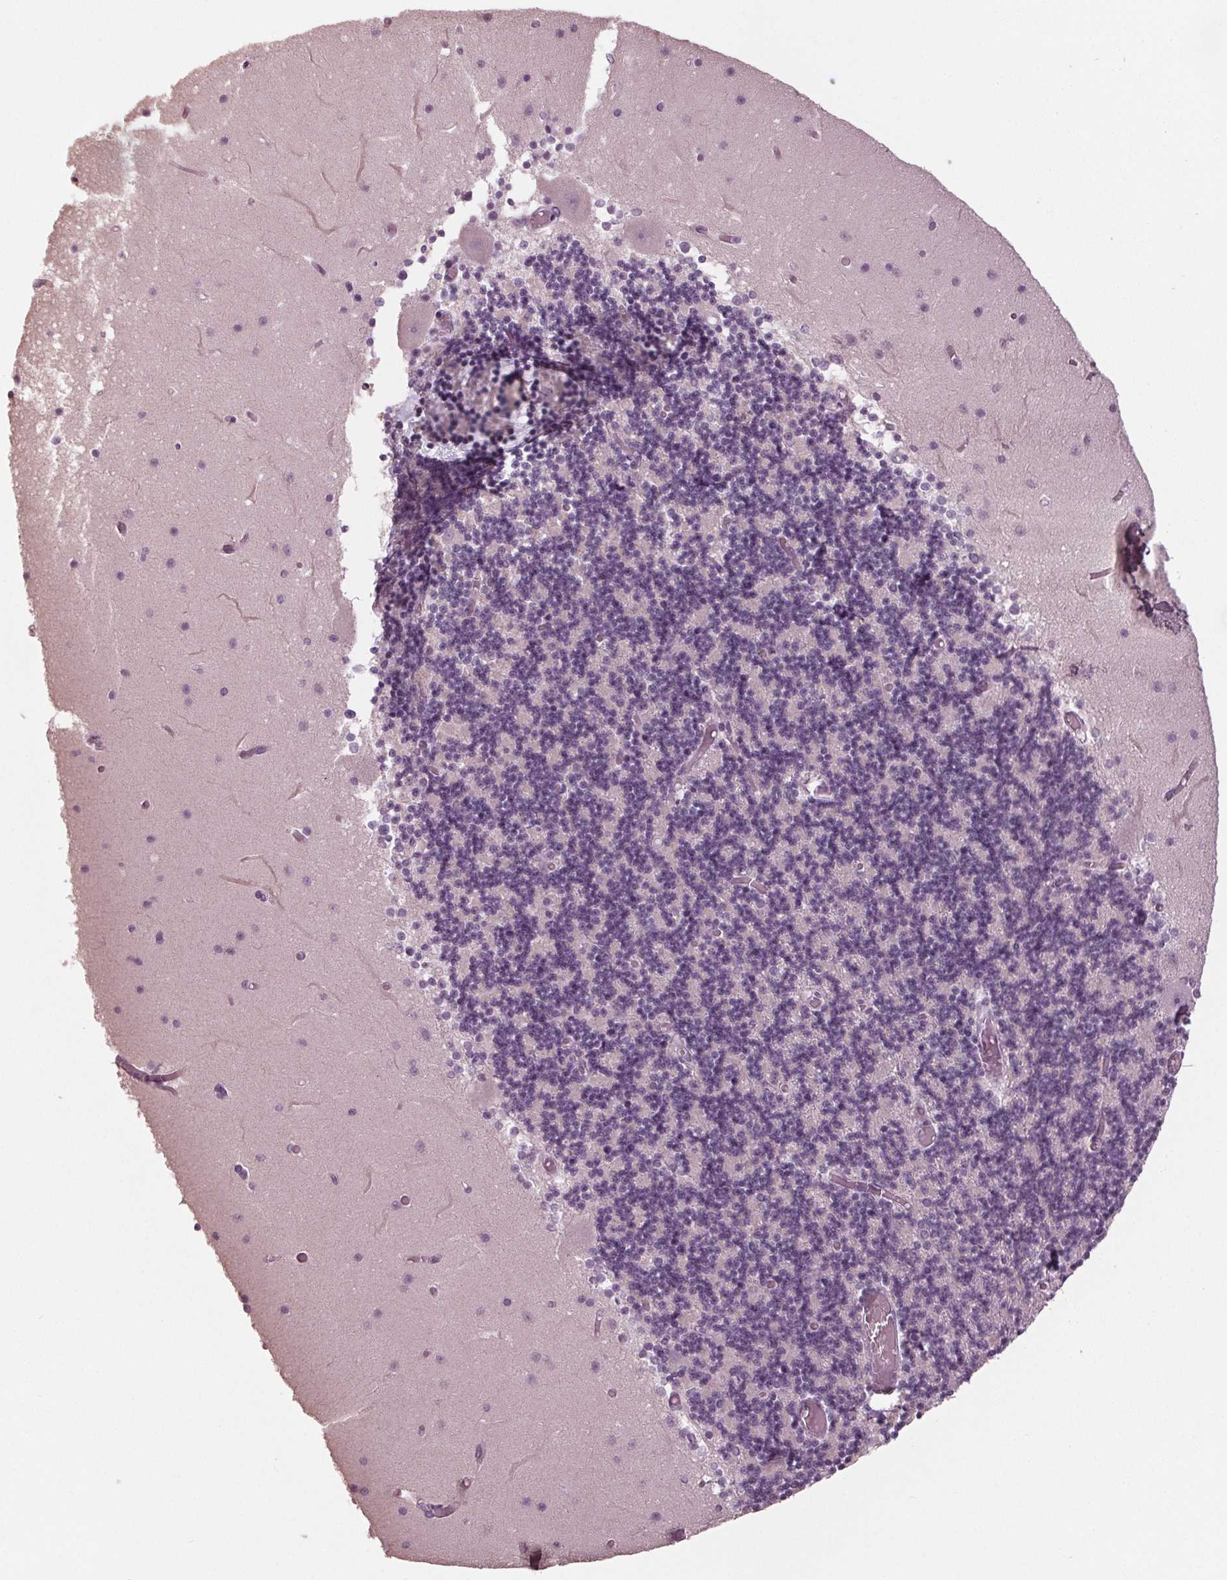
{"staining": {"intensity": "negative", "quantity": "none", "location": "none"}, "tissue": "cerebellum", "cell_type": "Cells in granular layer", "image_type": "normal", "snomed": [{"axis": "morphology", "description": "Normal tissue, NOS"}, {"axis": "topography", "description": "Cerebellum"}], "caption": "High magnification brightfield microscopy of normal cerebellum stained with DAB (3,3'-diaminobenzidine) (brown) and counterstained with hematoxylin (blue): cells in granular layer show no significant positivity.", "gene": "TNNC2", "patient": {"sex": "female", "age": 28}}